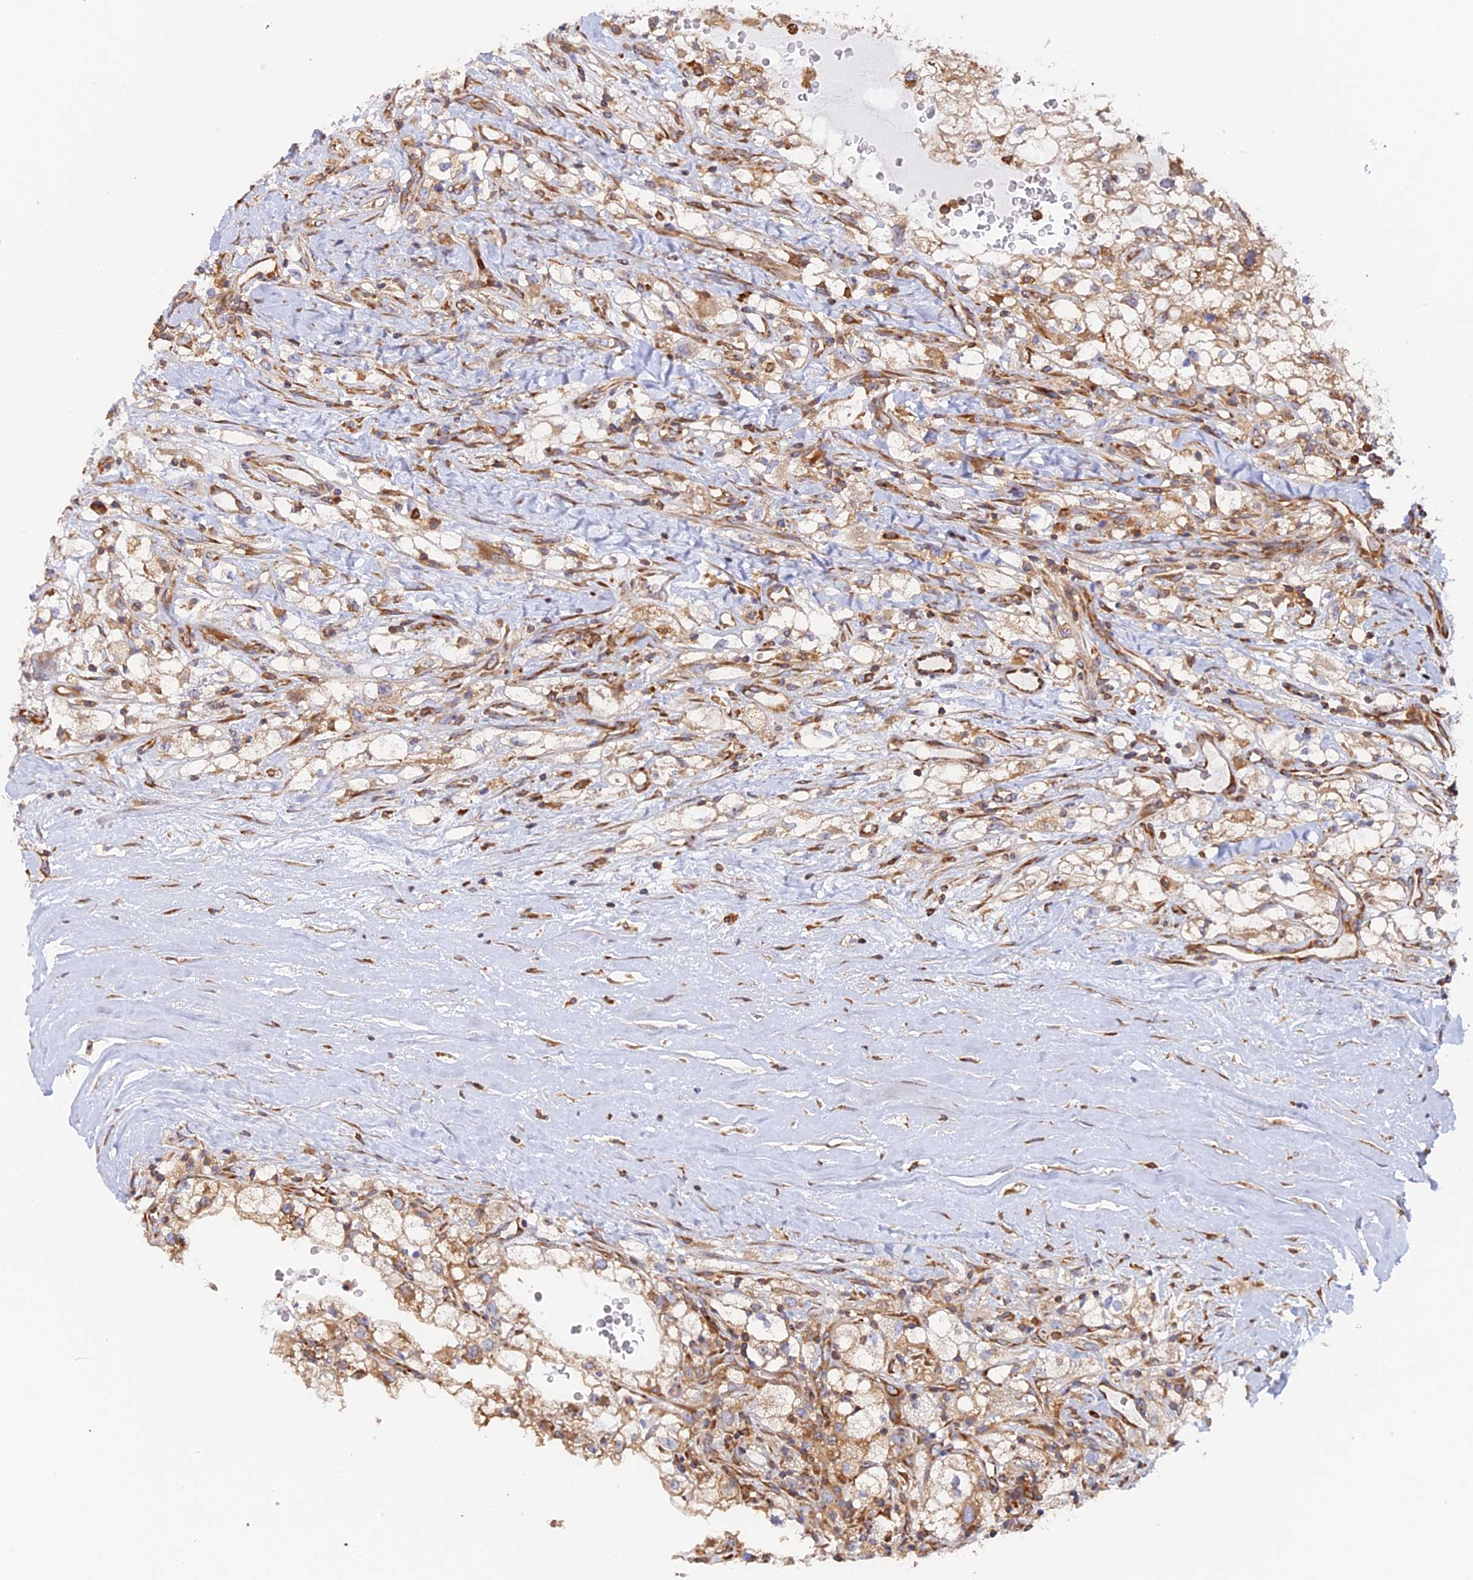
{"staining": {"intensity": "moderate", "quantity": ">75%", "location": "cytoplasmic/membranous"}, "tissue": "renal cancer", "cell_type": "Tumor cells", "image_type": "cancer", "snomed": [{"axis": "morphology", "description": "Adenocarcinoma, NOS"}, {"axis": "topography", "description": "Kidney"}], "caption": "Immunohistochemistry of human adenocarcinoma (renal) shows medium levels of moderate cytoplasmic/membranous staining in approximately >75% of tumor cells.", "gene": "GMIP", "patient": {"sex": "male", "age": 59}}